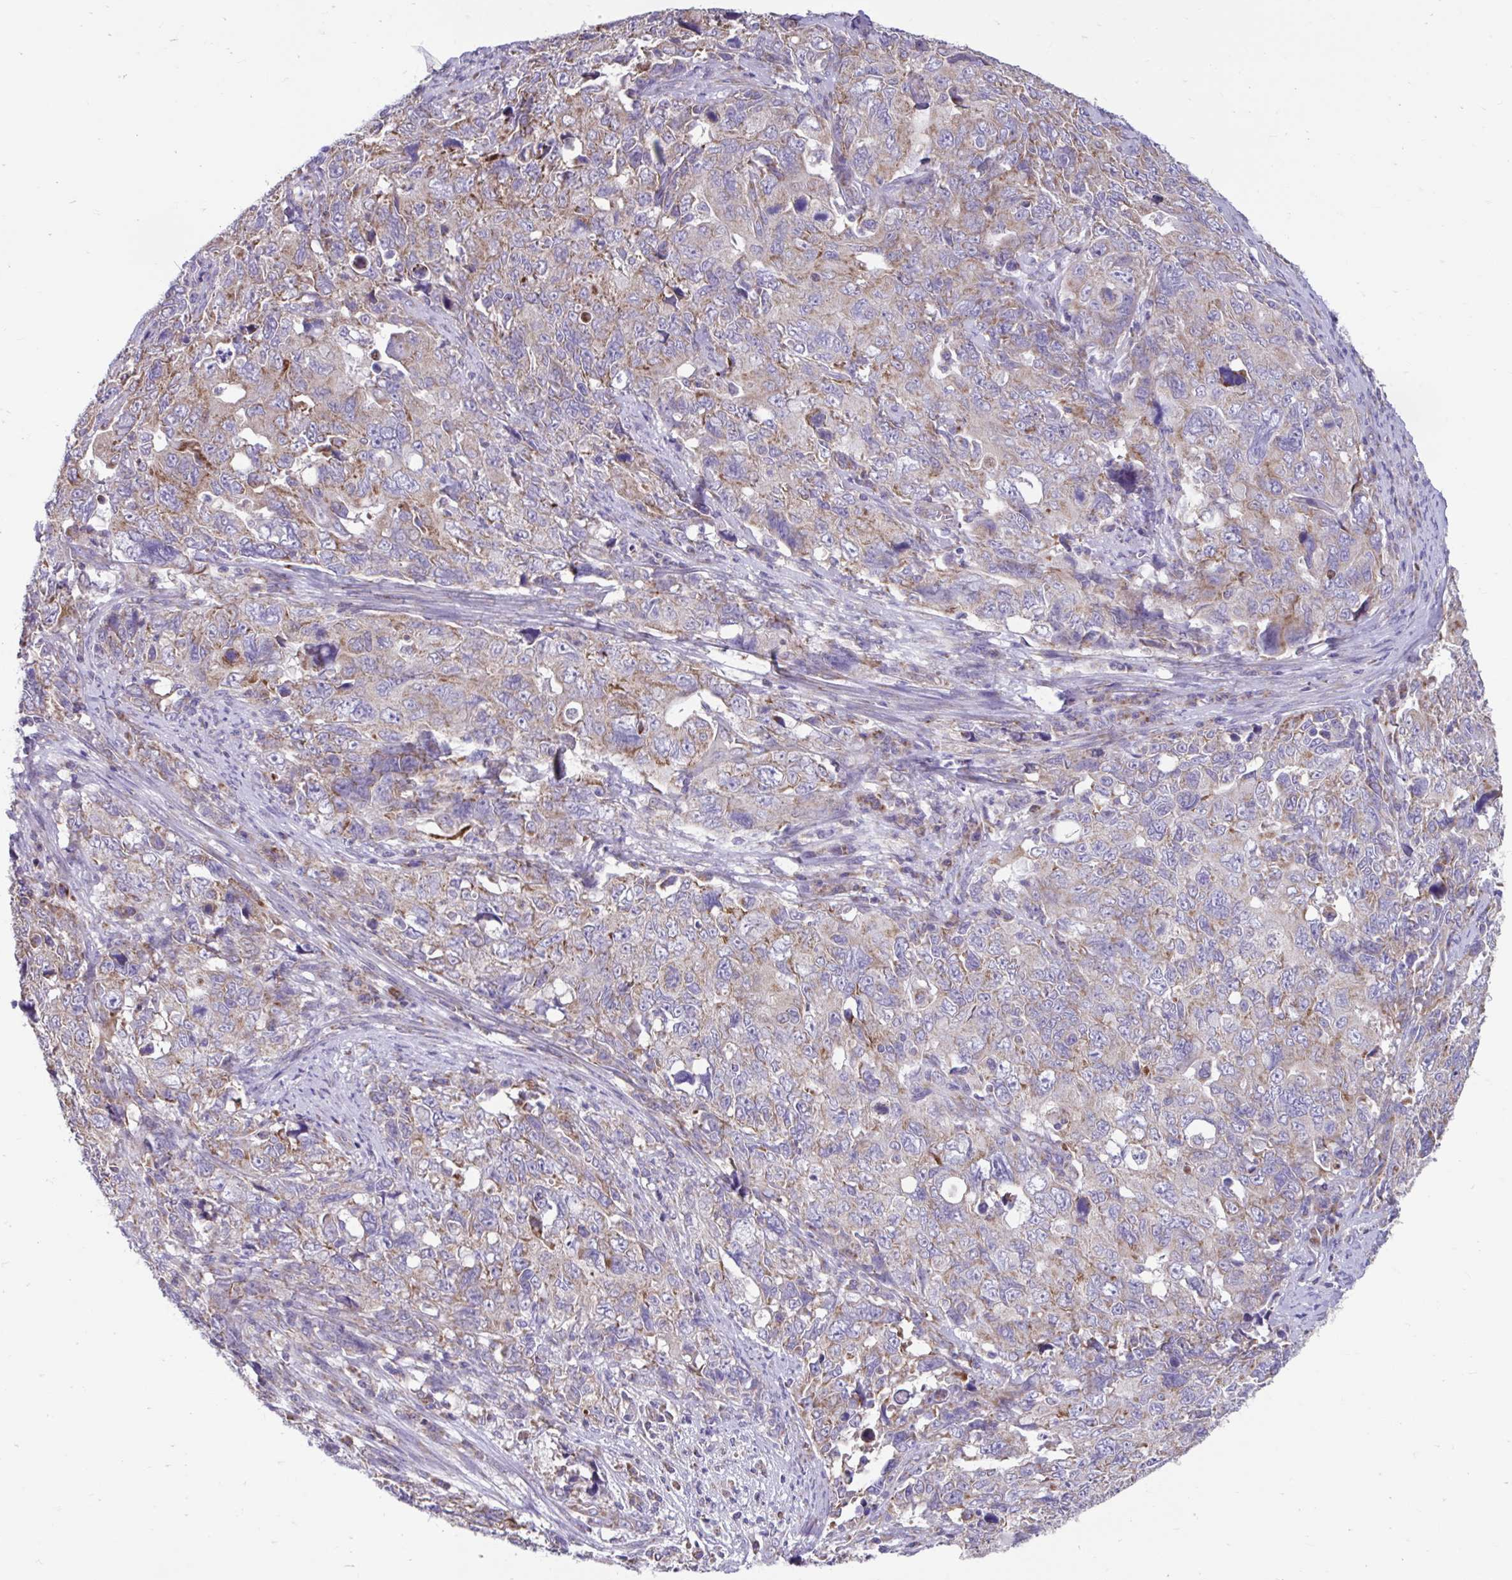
{"staining": {"intensity": "weak", "quantity": "<25%", "location": "cytoplasmic/membranous"}, "tissue": "cervical cancer", "cell_type": "Tumor cells", "image_type": "cancer", "snomed": [{"axis": "morphology", "description": "Adenocarcinoma, NOS"}, {"axis": "topography", "description": "Cervix"}], "caption": "Immunohistochemistry of adenocarcinoma (cervical) reveals no expression in tumor cells. (DAB (3,3'-diaminobenzidine) IHC, high magnification).", "gene": "LINGO4", "patient": {"sex": "female", "age": 63}}